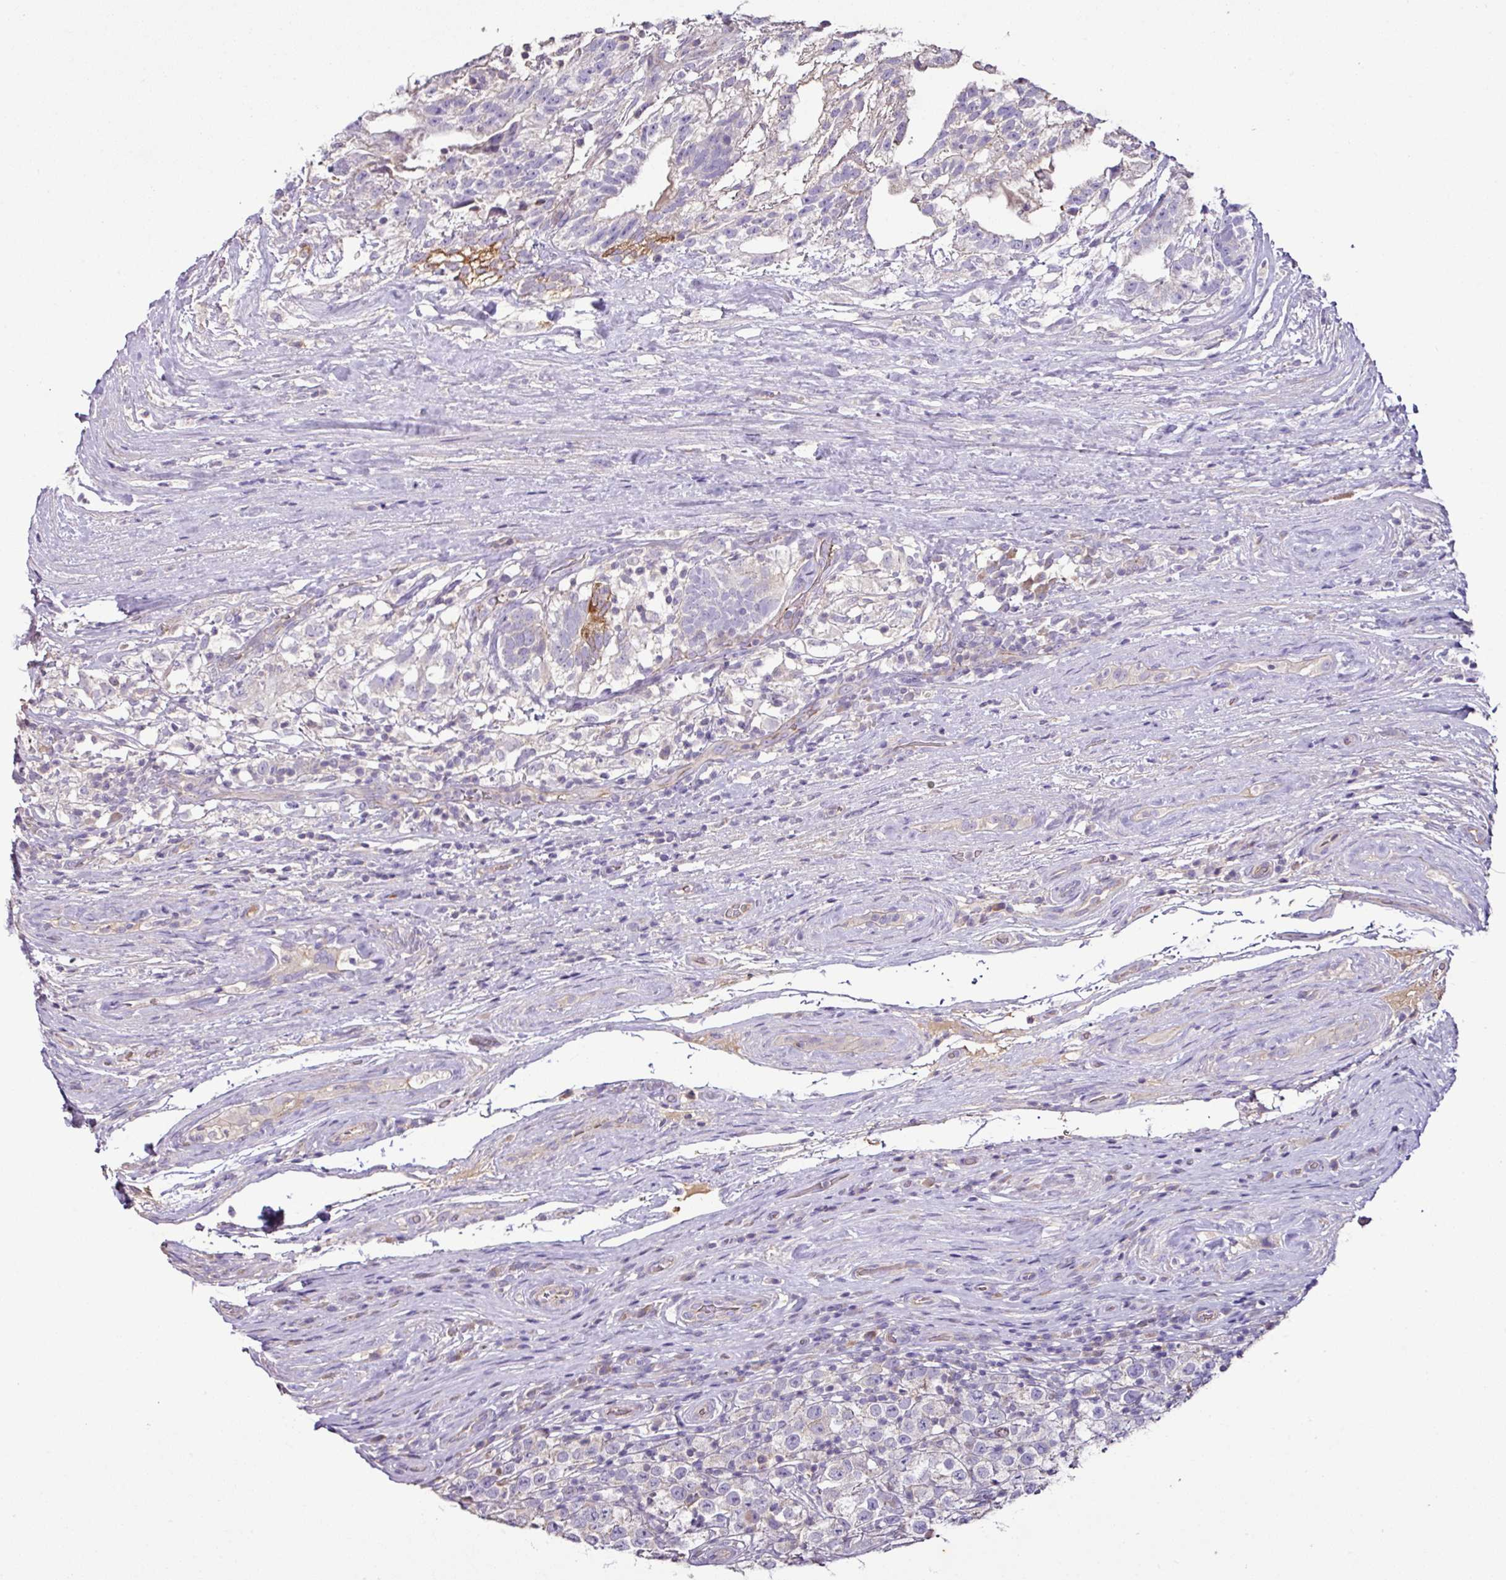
{"staining": {"intensity": "negative", "quantity": "none", "location": "none"}, "tissue": "testis cancer", "cell_type": "Tumor cells", "image_type": "cancer", "snomed": [{"axis": "morphology", "description": "Seminoma, NOS"}, {"axis": "morphology", "description": "Carcinoma, Embryonal, NOS"}, {"axis": "topography", "description": "Testis"}], "caption": "Immunohistochemistry (IHC) histopathology image of neoplastic tissue: human testis cancer (seminoma) stained with DAB demonstrates no significant protein staining in tumor cells. (Stains: DAB (3,3'-diaminobenzidine) immunohistochemistry (IHC) with hematoxylin counter stain, Microscopy: brightfield microscopy at high magnification).", "gene": "AGR3", "patient": {"sex": "male", "age": 41}}